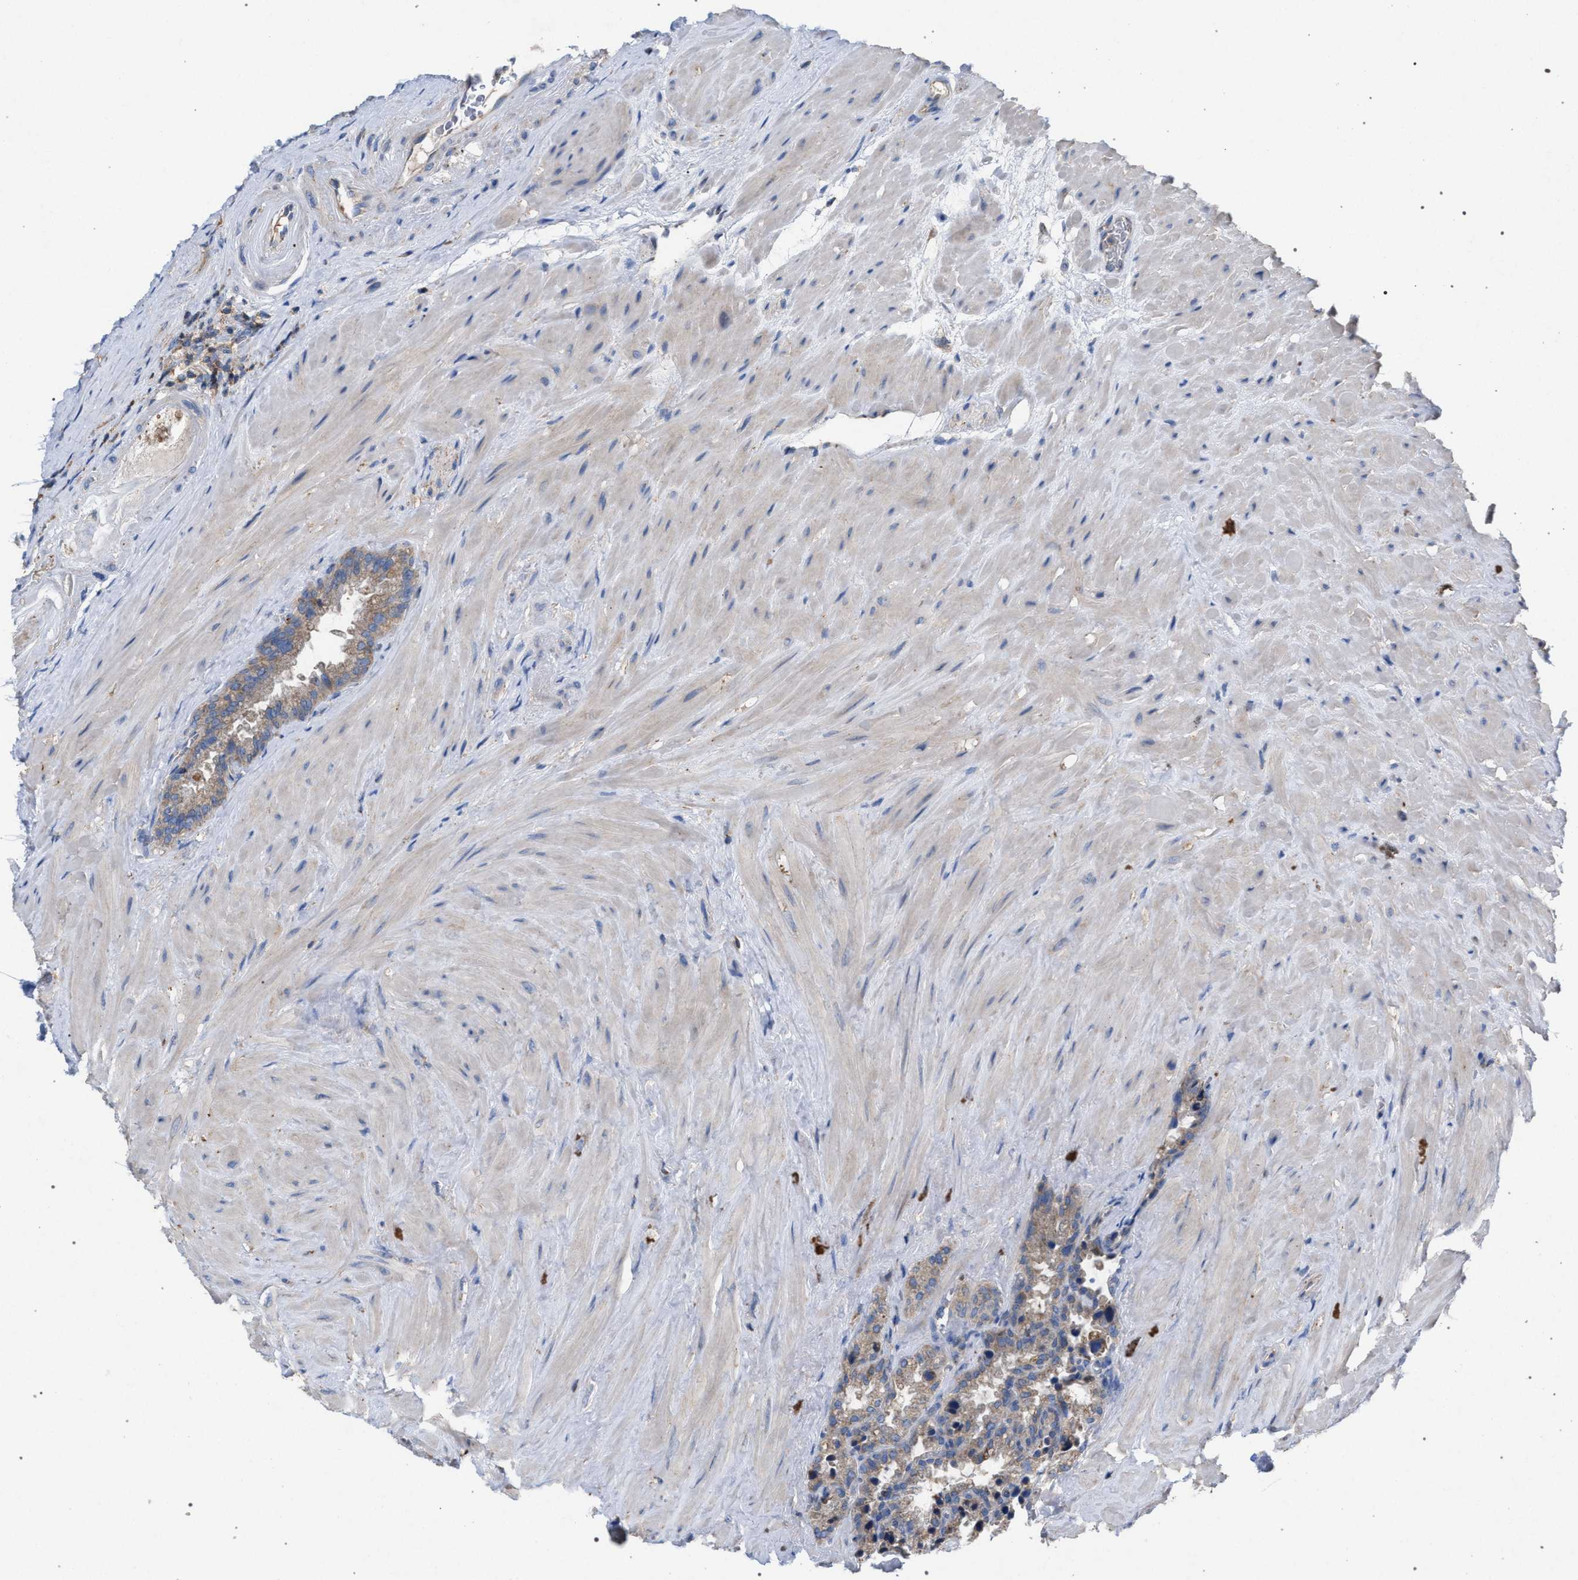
{"staining": {"intensity": "weak", "quantity": ">75%", "location": "cytoplasmic/membranous"}, "tissue": "seminal vesicle", "cell_type": "Glandular cells", "image_type": "normal", "snomed": [{"axis": "morphology", "description": "Normal tissue, NOS"}, {"axis": "topography", "description": "Seminal veicle"}], "caption": "Immunohistochemistry staining of unremarkable seminal vesicle, which exhibits low levels of weak cytoplasmic/membranous positivity in approximately >75% of glandular cells indicating weak cytoplasmic/membranous protein positivity. The staining was performed using DAB (brown) for protein detection and nuclei were counterstained in hematoxylin (blue).", "gene": "VPS13A", "patient": {"sex": "male", "age": 46}}